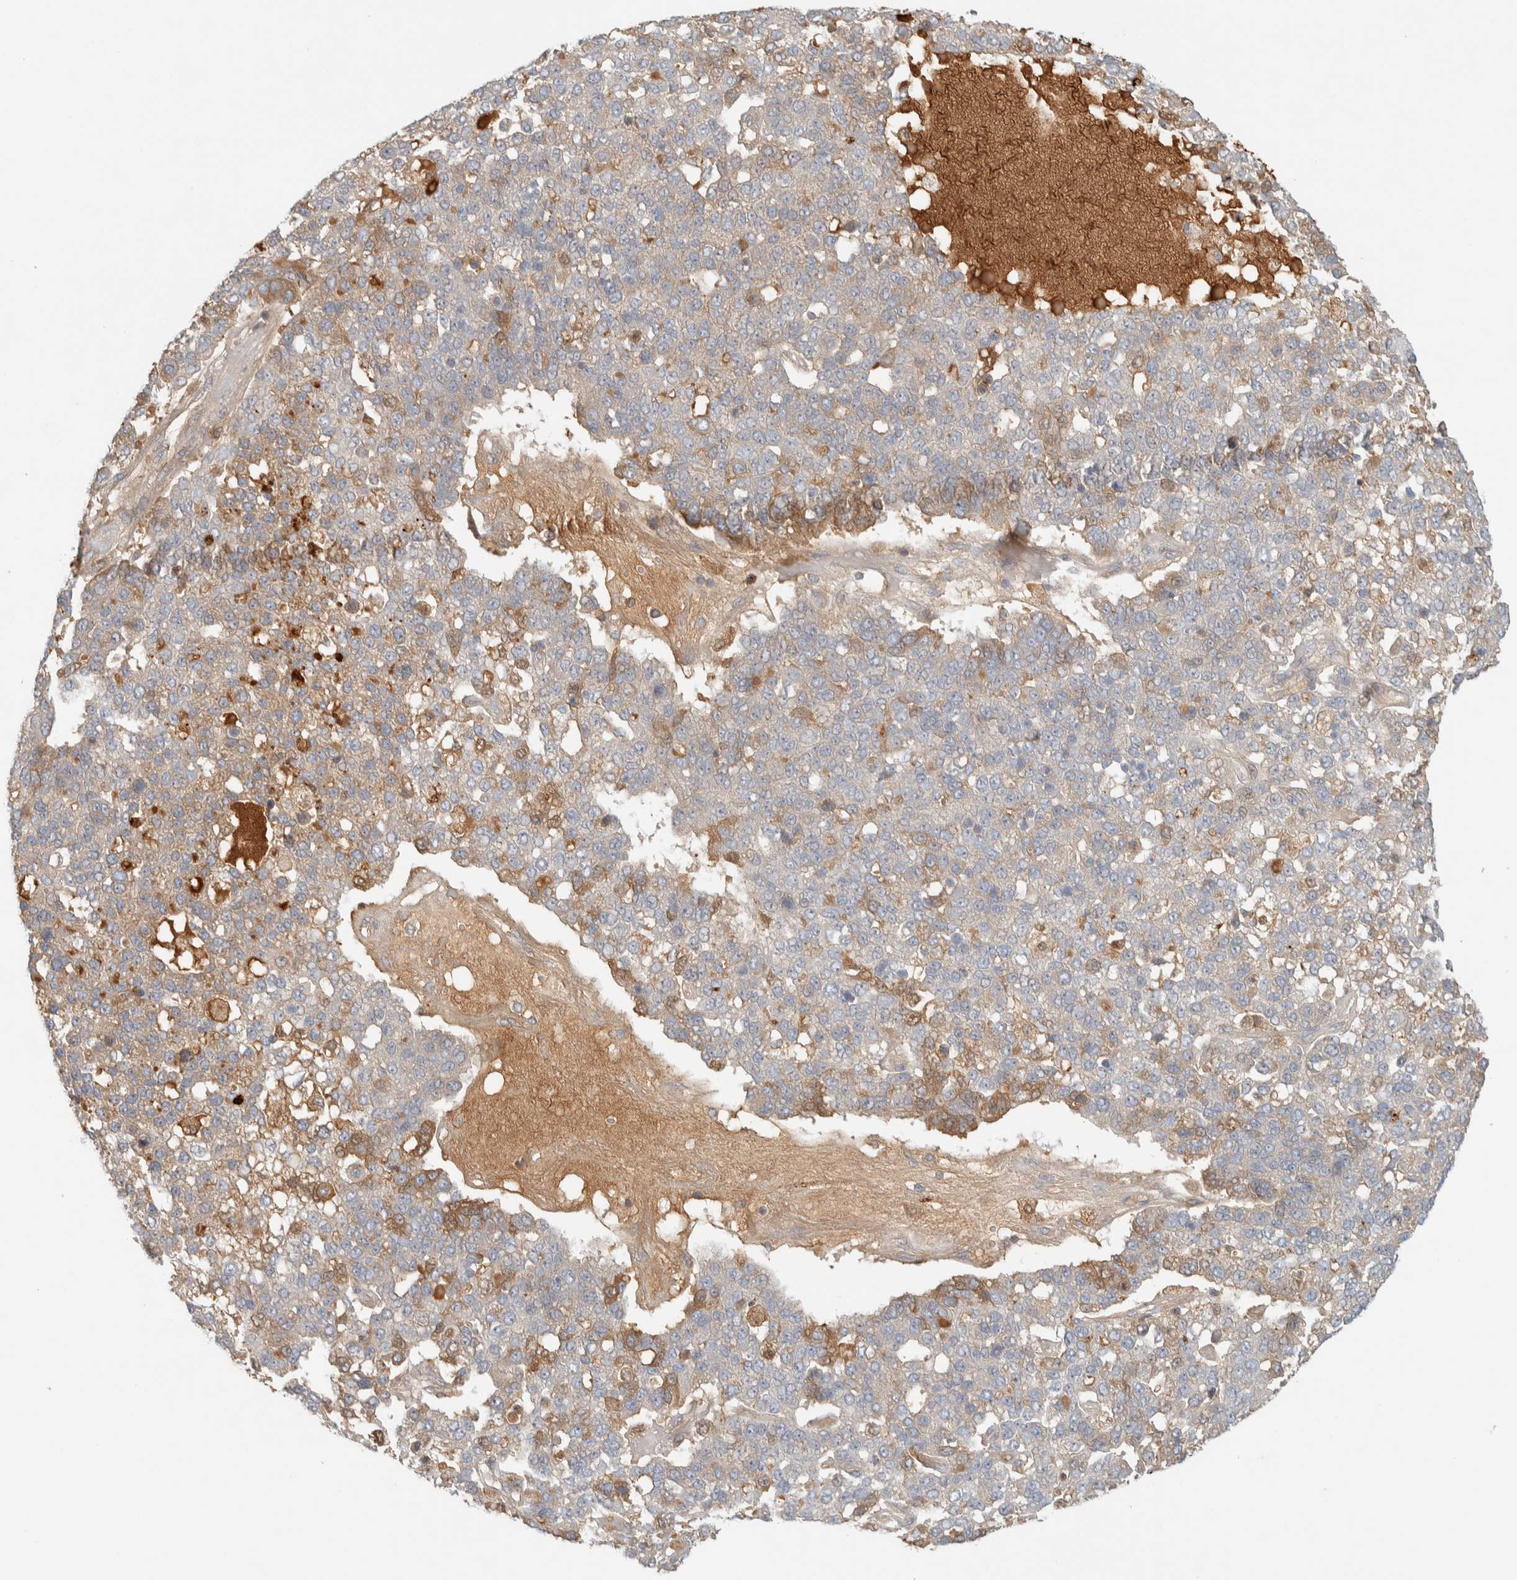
{"staining": {"intensity": "moderate", "quantity": "<25%", "location": "cytoplasmic/membranous"}, "tissue": "pancreatic cancer", "cell_type": "Tumor cells", "image_type": "cancer", "snomed": [{"axis": "morphology", "description": "Adenocarcinoma, NOS"}, {"axis": "topography", "description": "Pancreas"}], "caption": "Immunohistochemistry micrograph of adenocarcinoma (pancreatic) stained for a protein (brown), which exhibits low levels of moderate cytoplasmic/membranous expression in approximately <25% of tumor cells.", "gene": "FAM167A", "patient": {"sex": "female", "age": 61}}